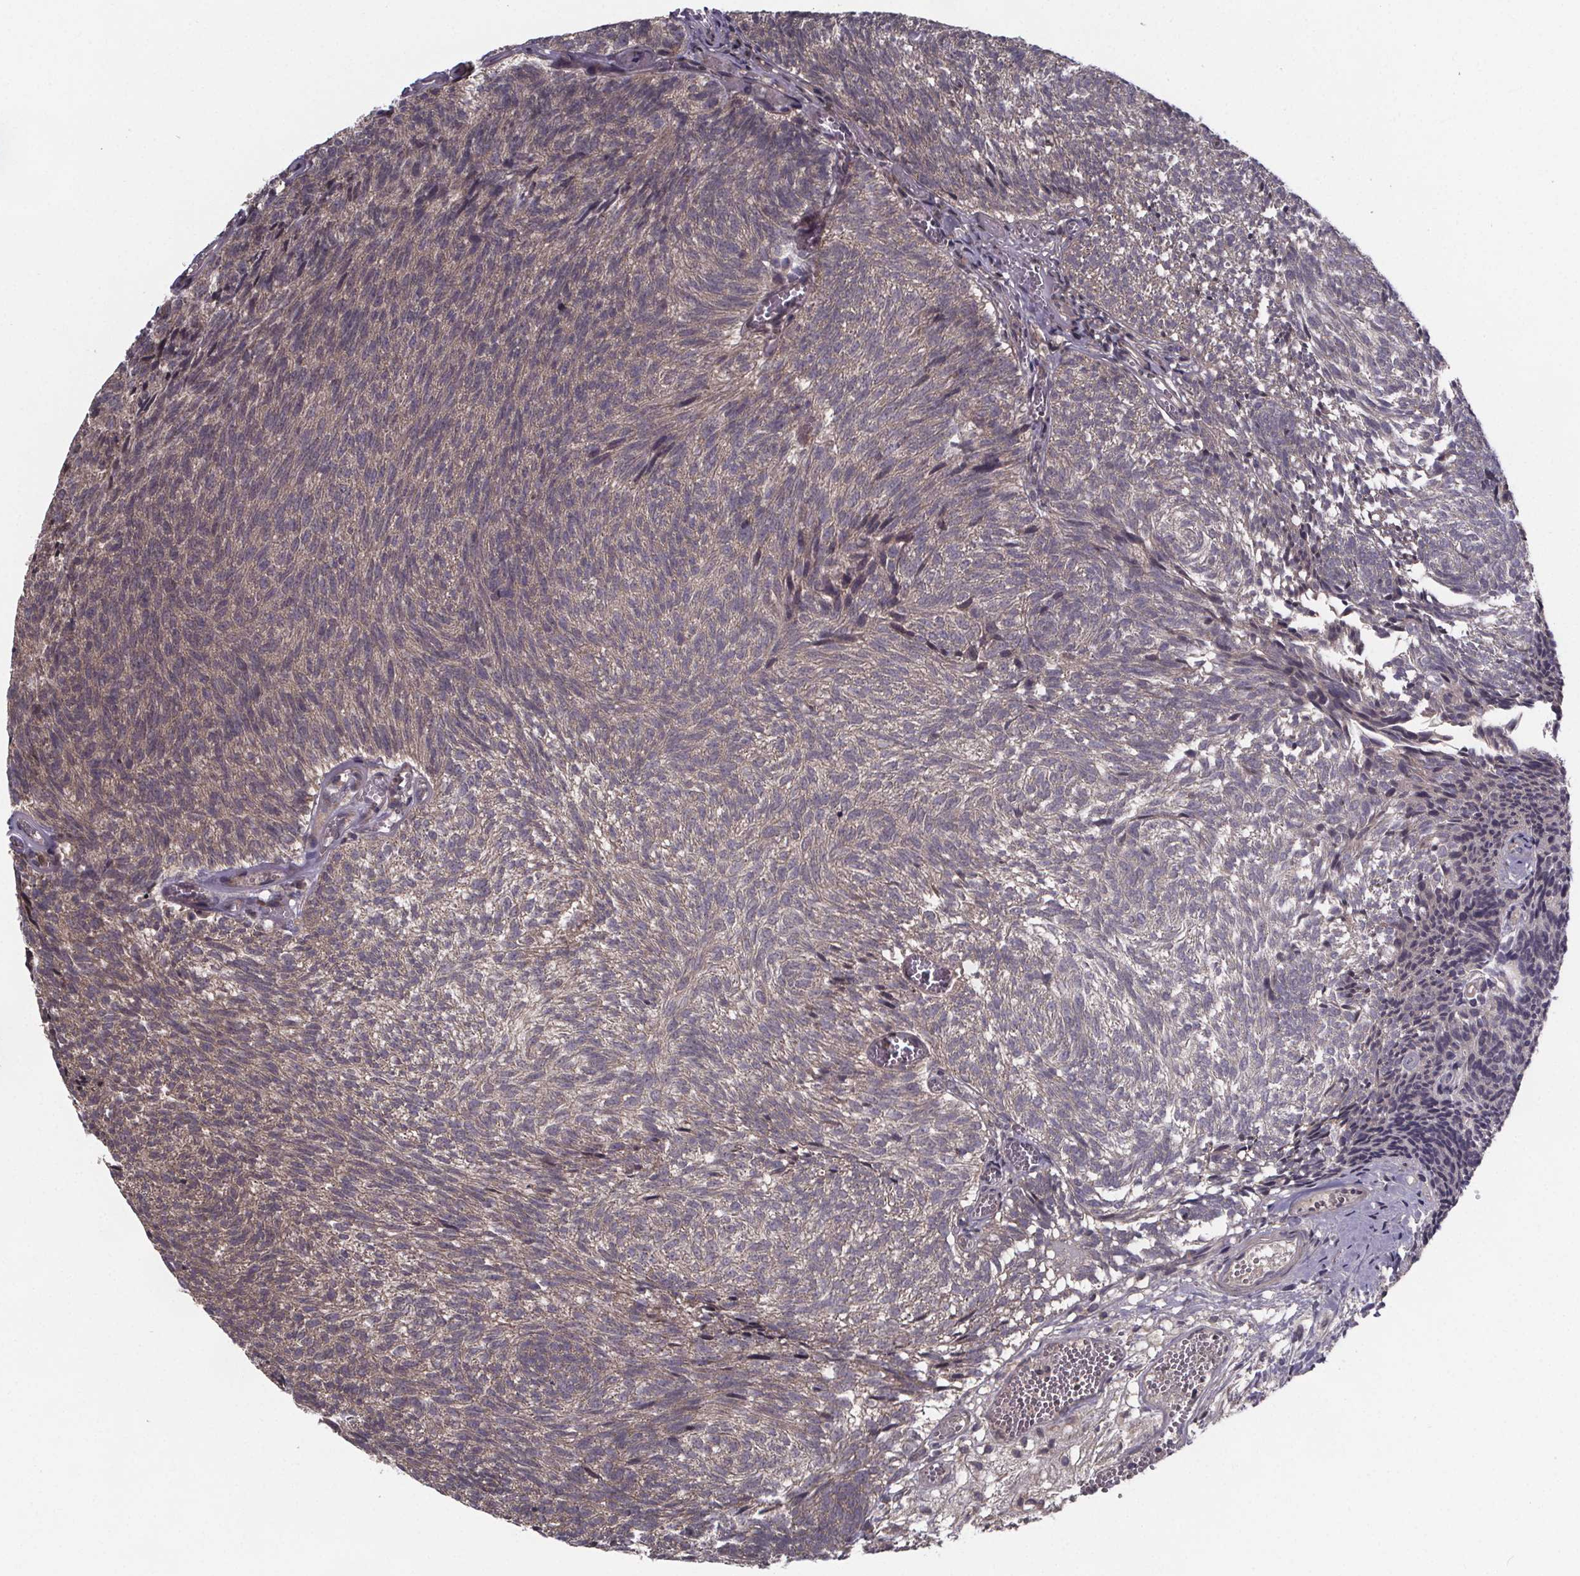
{"staining": {"intensity": "weak", "quantity": "25%-75%", "location": "cytoplasmic/membranous"}, "tissue": "urothelial cancer", "cell_type": "Tumor cells", "image_type": "cancer", "snomed": [{"axis": "morphology", "description": "Urothelial carcinoma, Low grade"}, {"axis": "topography", "description": "Urinary bladder"}], "caption": "Low-grade urothelial carcinoma was stained to show a protein in brown. There is low levels of weak cytoplasmic/membranous expression in about 25%-75% of tumor cells.", "gene": "FN3KRP", "patient": {"sex": "male", "age": 77}}